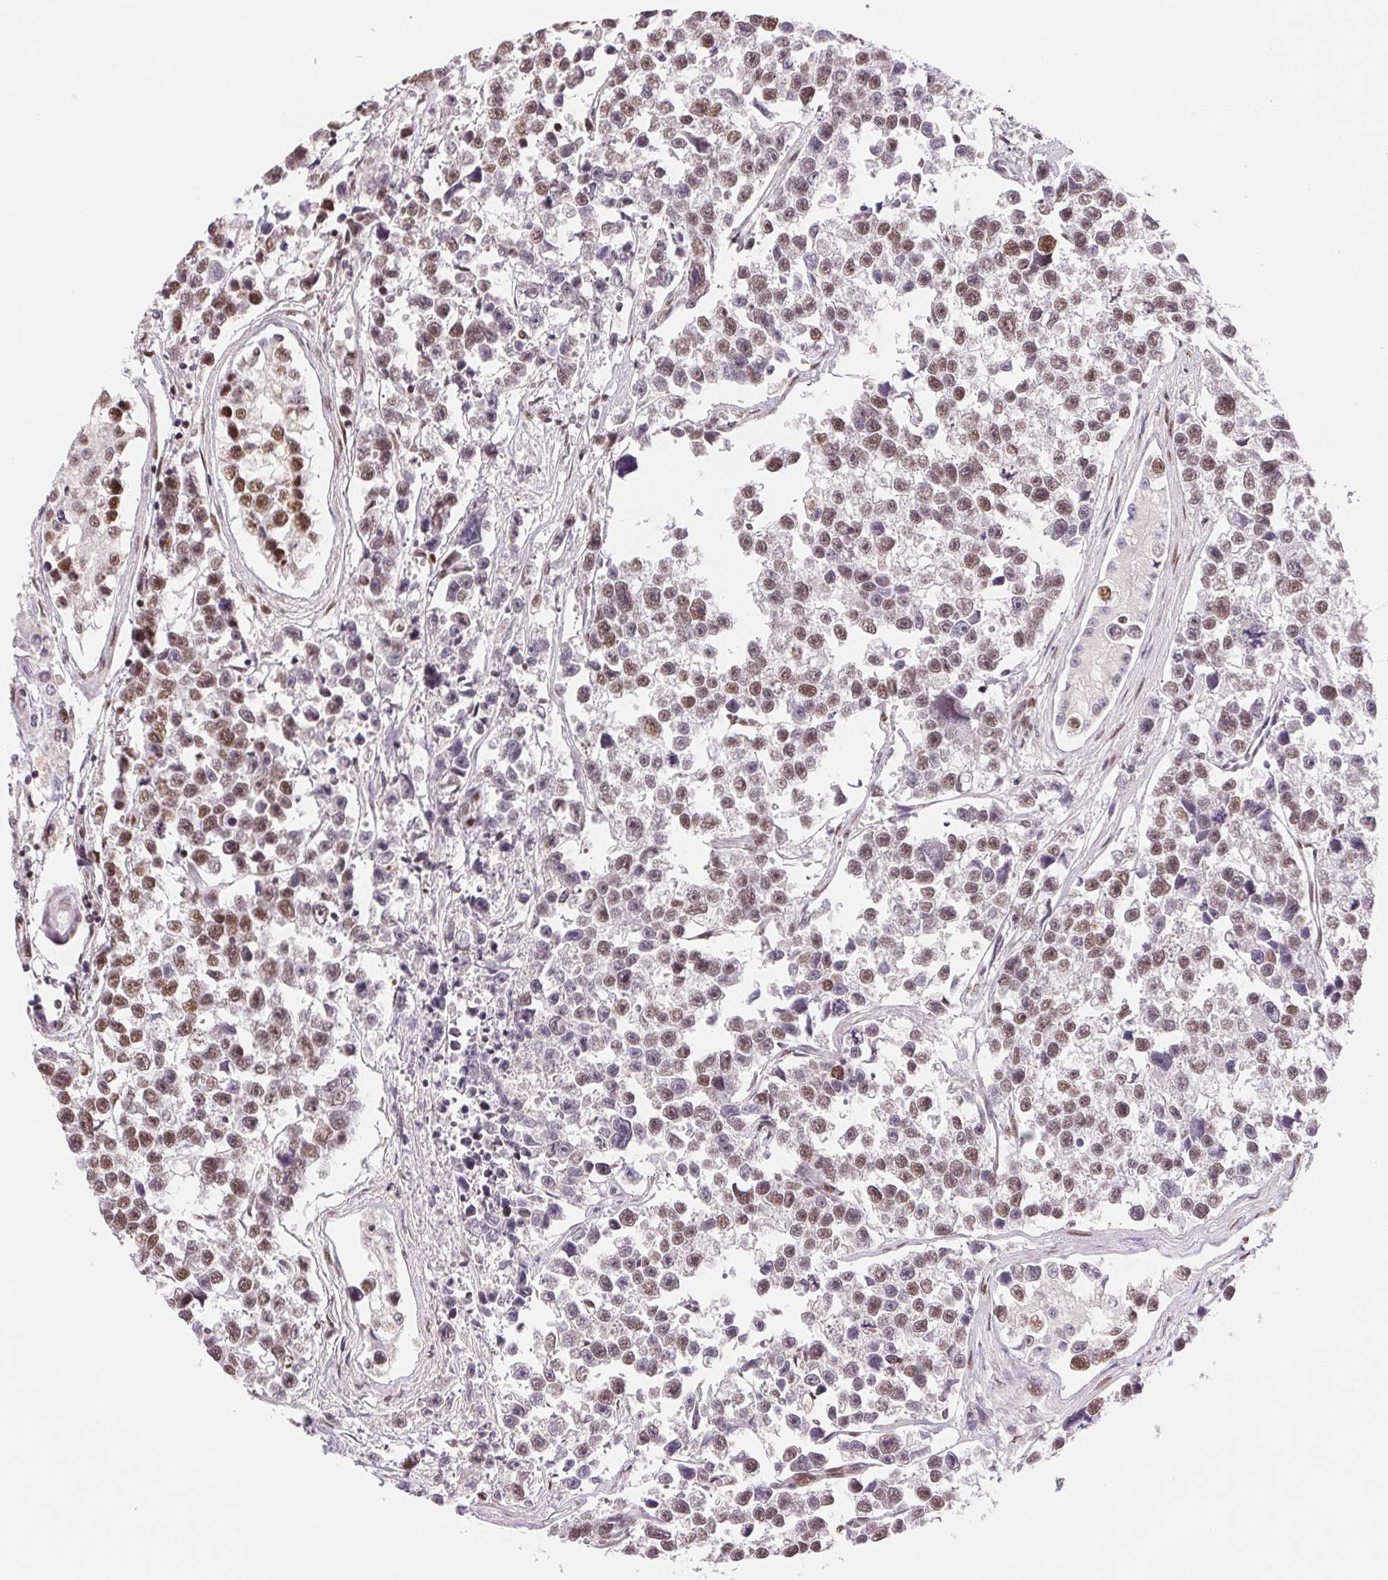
{"staining": {"intensity": "moderate", "quantity": "25%-75%", "location": "nuclear"}, "tissue": "testis cancer", "cell_type": "Tumor cells", "image_type": "cancer", "snomed": [{"axis": "morphology", "description": "Seminoma, NOS"}, {"axis": "topography", "description": "Testis"}], "caption": "A micrograph of testis cancer stained for a protein reveals moderate nuclear brown staining in tumor cells. (DAB (3,3'-diaminobenzidine) IHC with brightfield microscopy, high magnification).", "gene": "SREK1", "patient": {"sex": "male", "age": 26}}